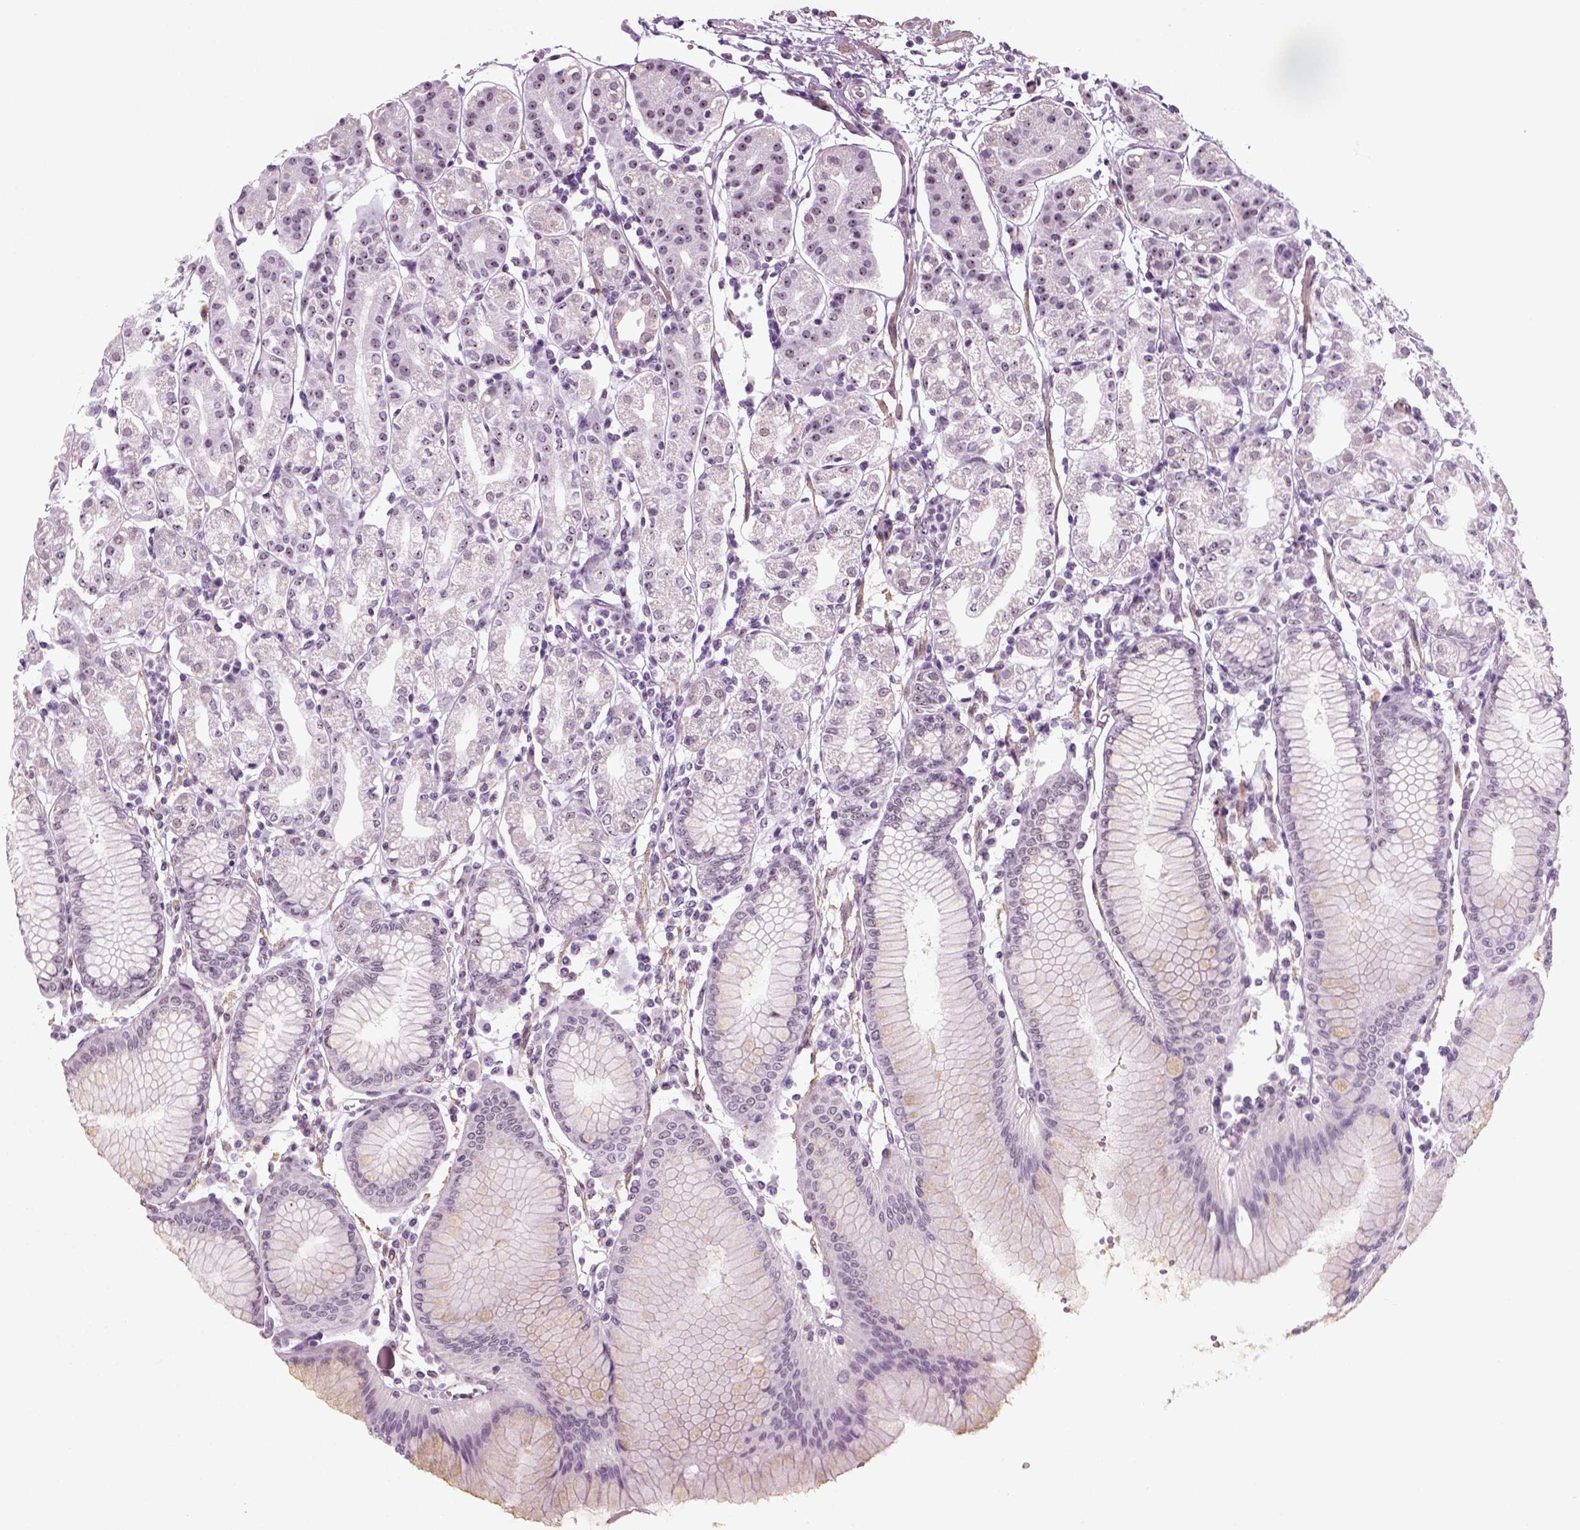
{"staining": {"intensity": "weak", "quantity": "<25%", "location": "nuclear"}, "tissue": "stomach", "cell_type": "Glandular cells", "image_type": "normal", "snomed": [{"axis": "morphology", "description": "Normal tissue, NOS"}, {"axis": "topography", "description": "Skeletal muscle"}, {"axis": "topography", "description": "Stomach"}], "caption": "Glandular cells show no significant positivity in unremarkable stomach.", "gene": "ZNF865", "patient": {"sex": "female", "age": 57}}